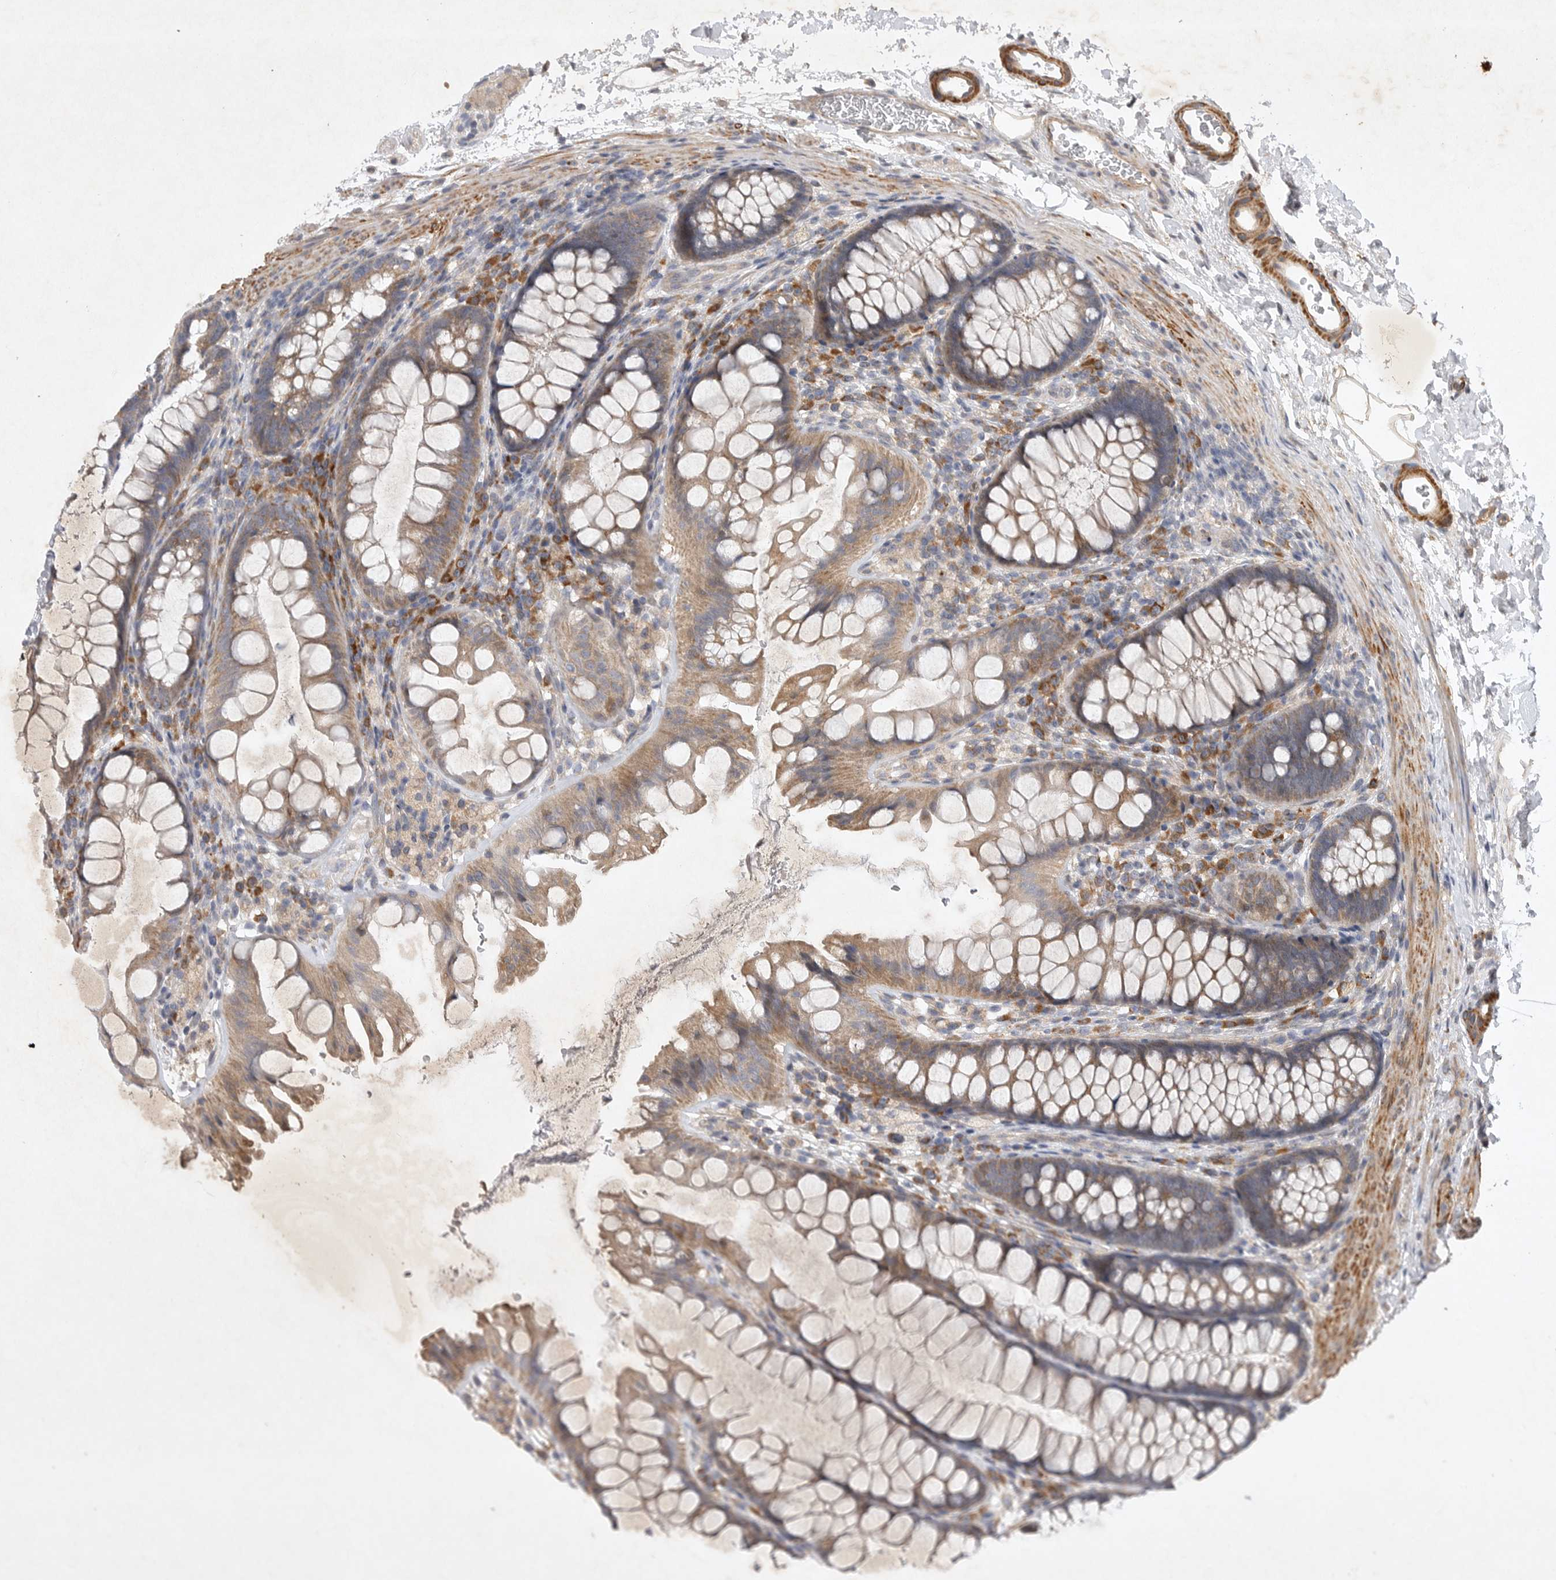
{"staining": {"intensity": "moderate", "quantity": ">75%", "location": "cytoplasmic/membranous"}, "tissue": "colon", "cell_type": "Endothelial cells", "image_type": "normal", "snomed": [{"axis": "morphology", "description": "Normal tissue, NOS"}, {"axis": "topography", "description": "Colon"}], "caption": "This micrograph demonstrates benign colon stained with immunohistochemistry (IHC) to label a protein in brown. The cytoplasmic/membranous of endothelial cells show moderate positivity for the protein. Nuclei are counter-stained blue.", "gene": "EDEM3", "patient": {"sex": "female", "age": 62}}